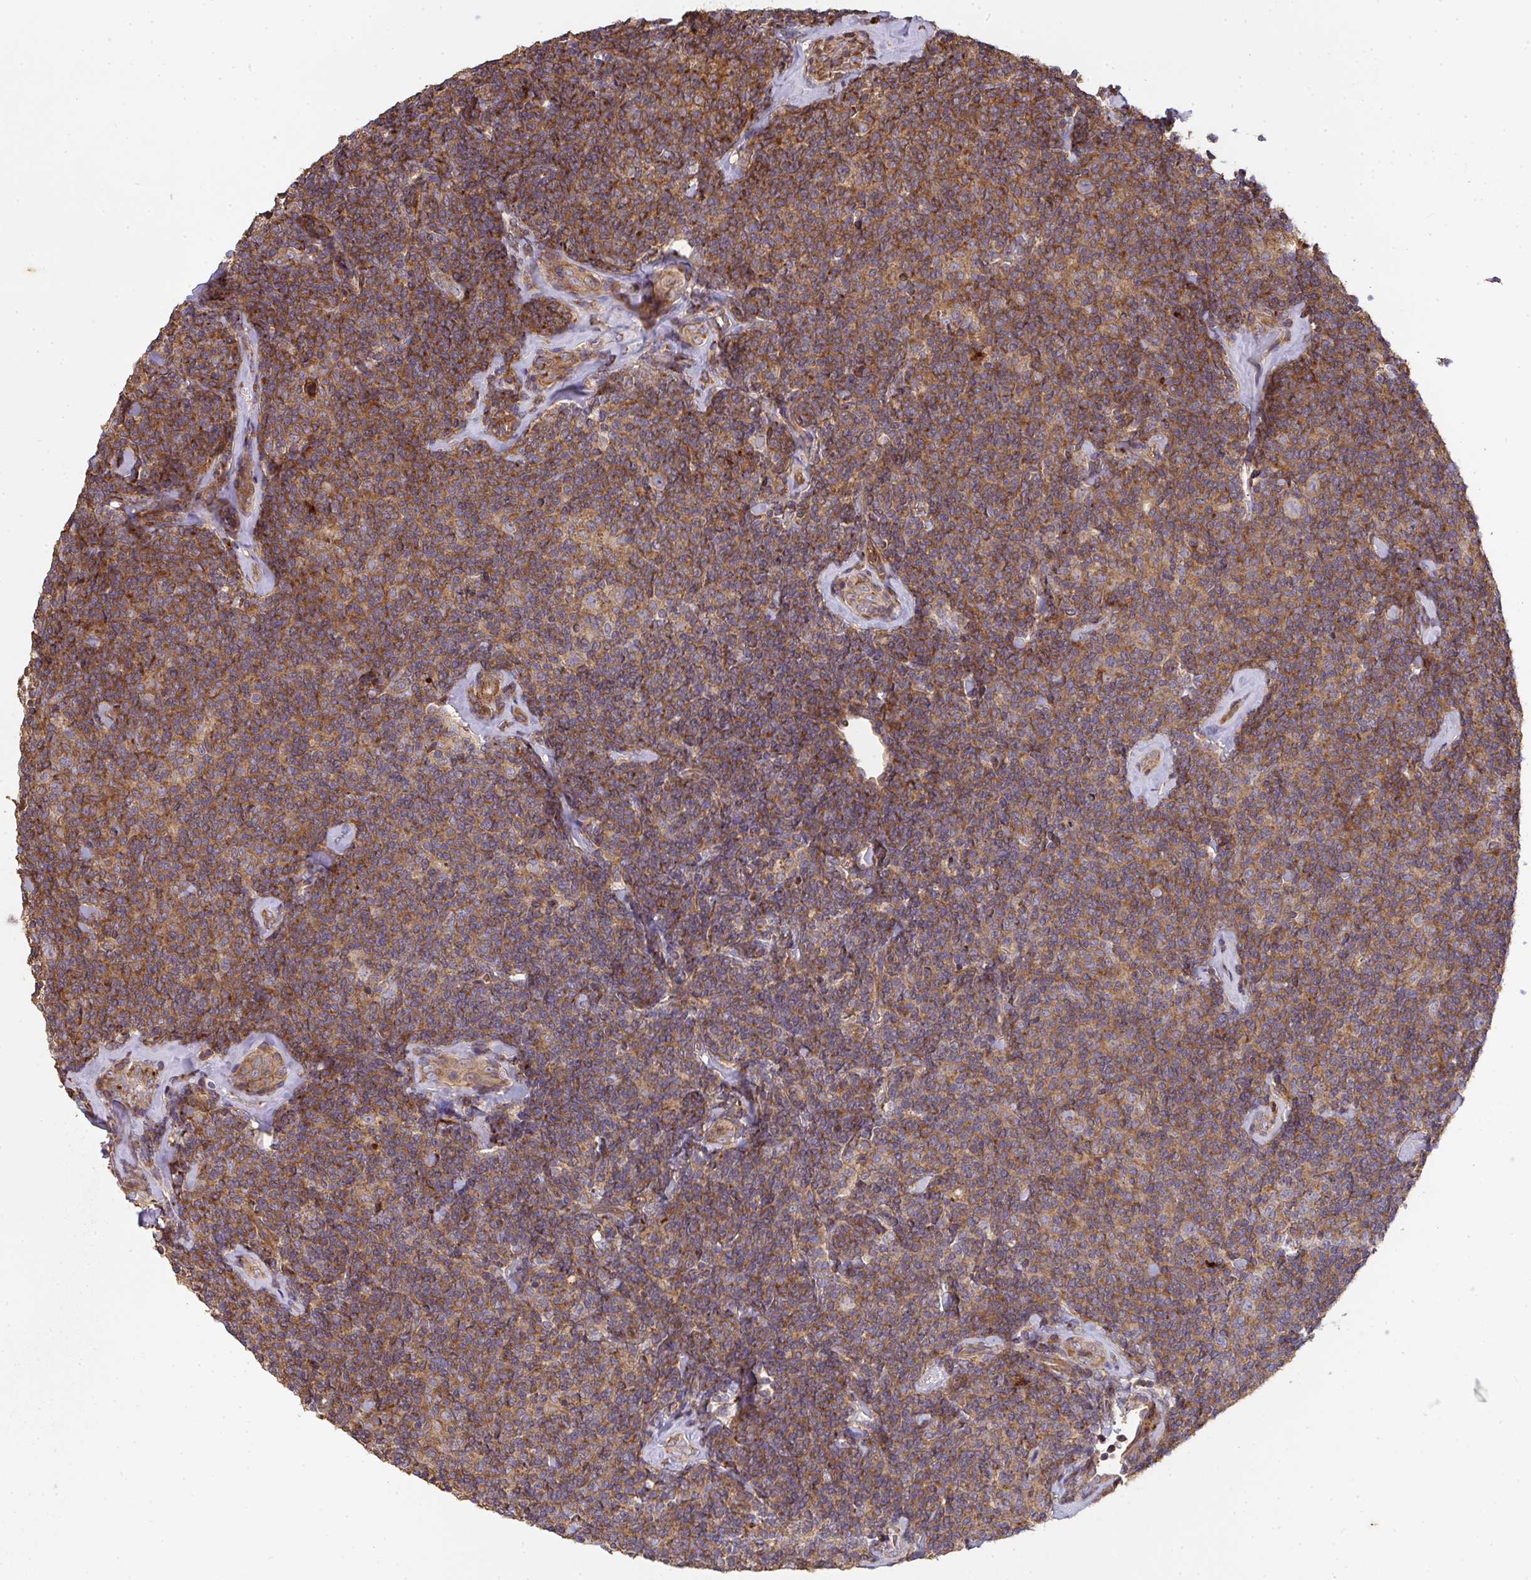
{"staining": {"intensity": "moderate", "quantity": ">75%", "location": "cytoplasmic/membranous"}, "tissue": "lymphoma", "cell_type": "Tumor cells", "image_type": "cancer", "snomed": [{"axis": "morphology", "description": "Malignant lymphoma, non-Hodgkin's type, Low grade"}, {"axis": "topography", "description": "Lymph node"}], "caption": "Protein staining of low-grade malignant lymphoma, non-Hodgkin's type tissue demonstrates moderate cytoplasmic/membranous staining in about >75% of tumor cells. Immunohistochemistry (ihc) stains the protein in brown and the nuclei are stained blue.", "gene": "TNMD", "patient": {"sex": "female", "age": 56}}